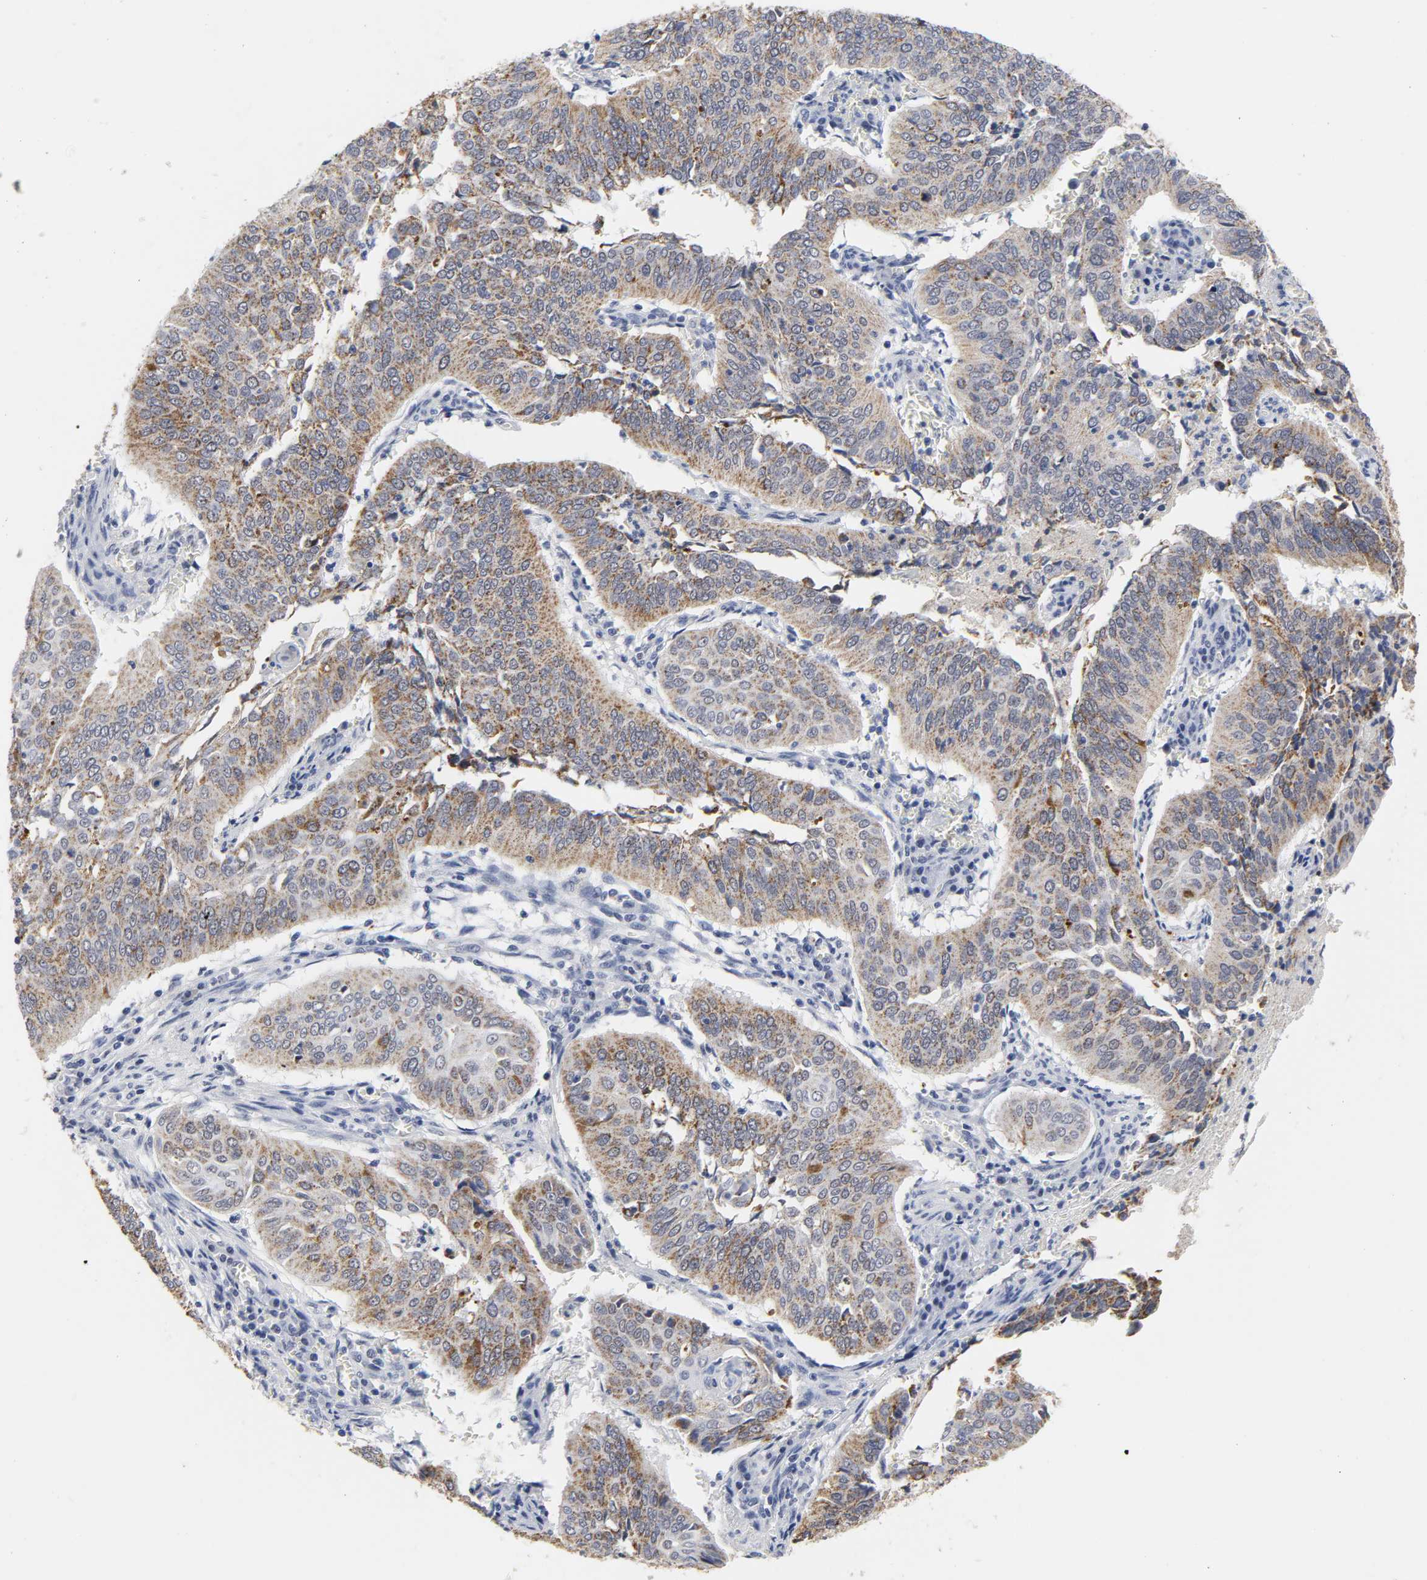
{"staining": {"intensity": "moderate", "quantity": ">75%", "location": "cytoplasmic/membranous"}, "tissue": "cervical cancer", "cell_type": "Tumor cells", "image_type": "cancer", "snomed": [{"axis": "morphology", "description": "Squamous cell carcinoma, NOS"}, {"axis": "topography", "description": "Cervix"}], "caption": "DAB (3,3'-diaminobenzidine) immunohistochemical staining of human cervical cancer (squamous cell carcinoma) exhibits moderate cytoplasmic/membranous protein staining in approximately >75% of tumor cells.", "gene": "GRHL2", "patient": {"sex": "female", "age": 39}}